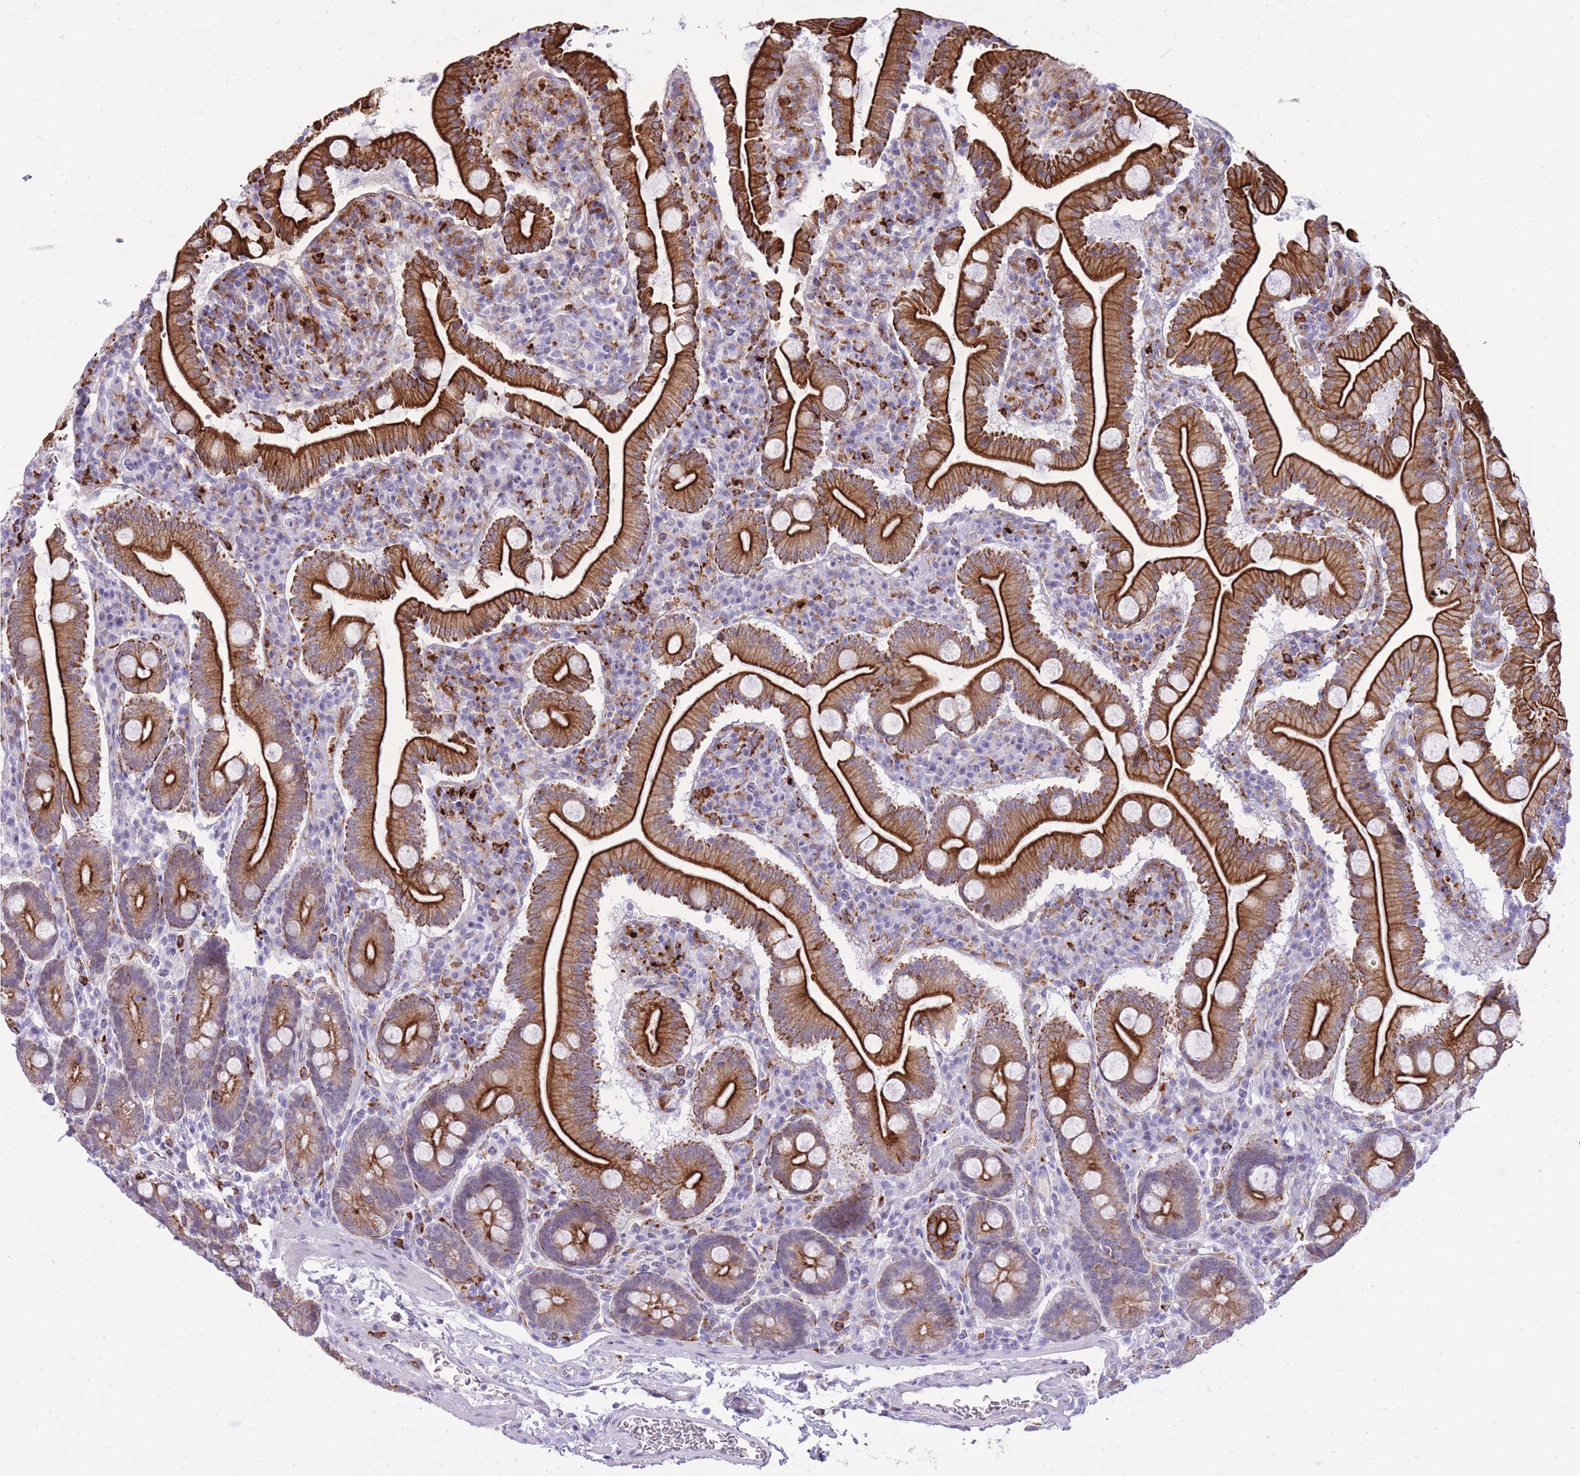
{"staining": {"intensity": "strong", "quantity": ">75%", "location": "cytoplasmic/membranous"}, "tissue": "duodenum", "cell_type": "Glandular cells", "image_type": "normal", "snomed": [{"axis": "morphology", "description": "Normal tissue, NOS"}, {"axis": "topography", "description": "Duodenum"}], "caption": "Duodenum stained with a brown dye exhibits strong cytoplasmic/membranous positive expression in about >75% of glandular cells.", "gene": "MEIS3", "patient": {"sex": "male", "age": 35}}